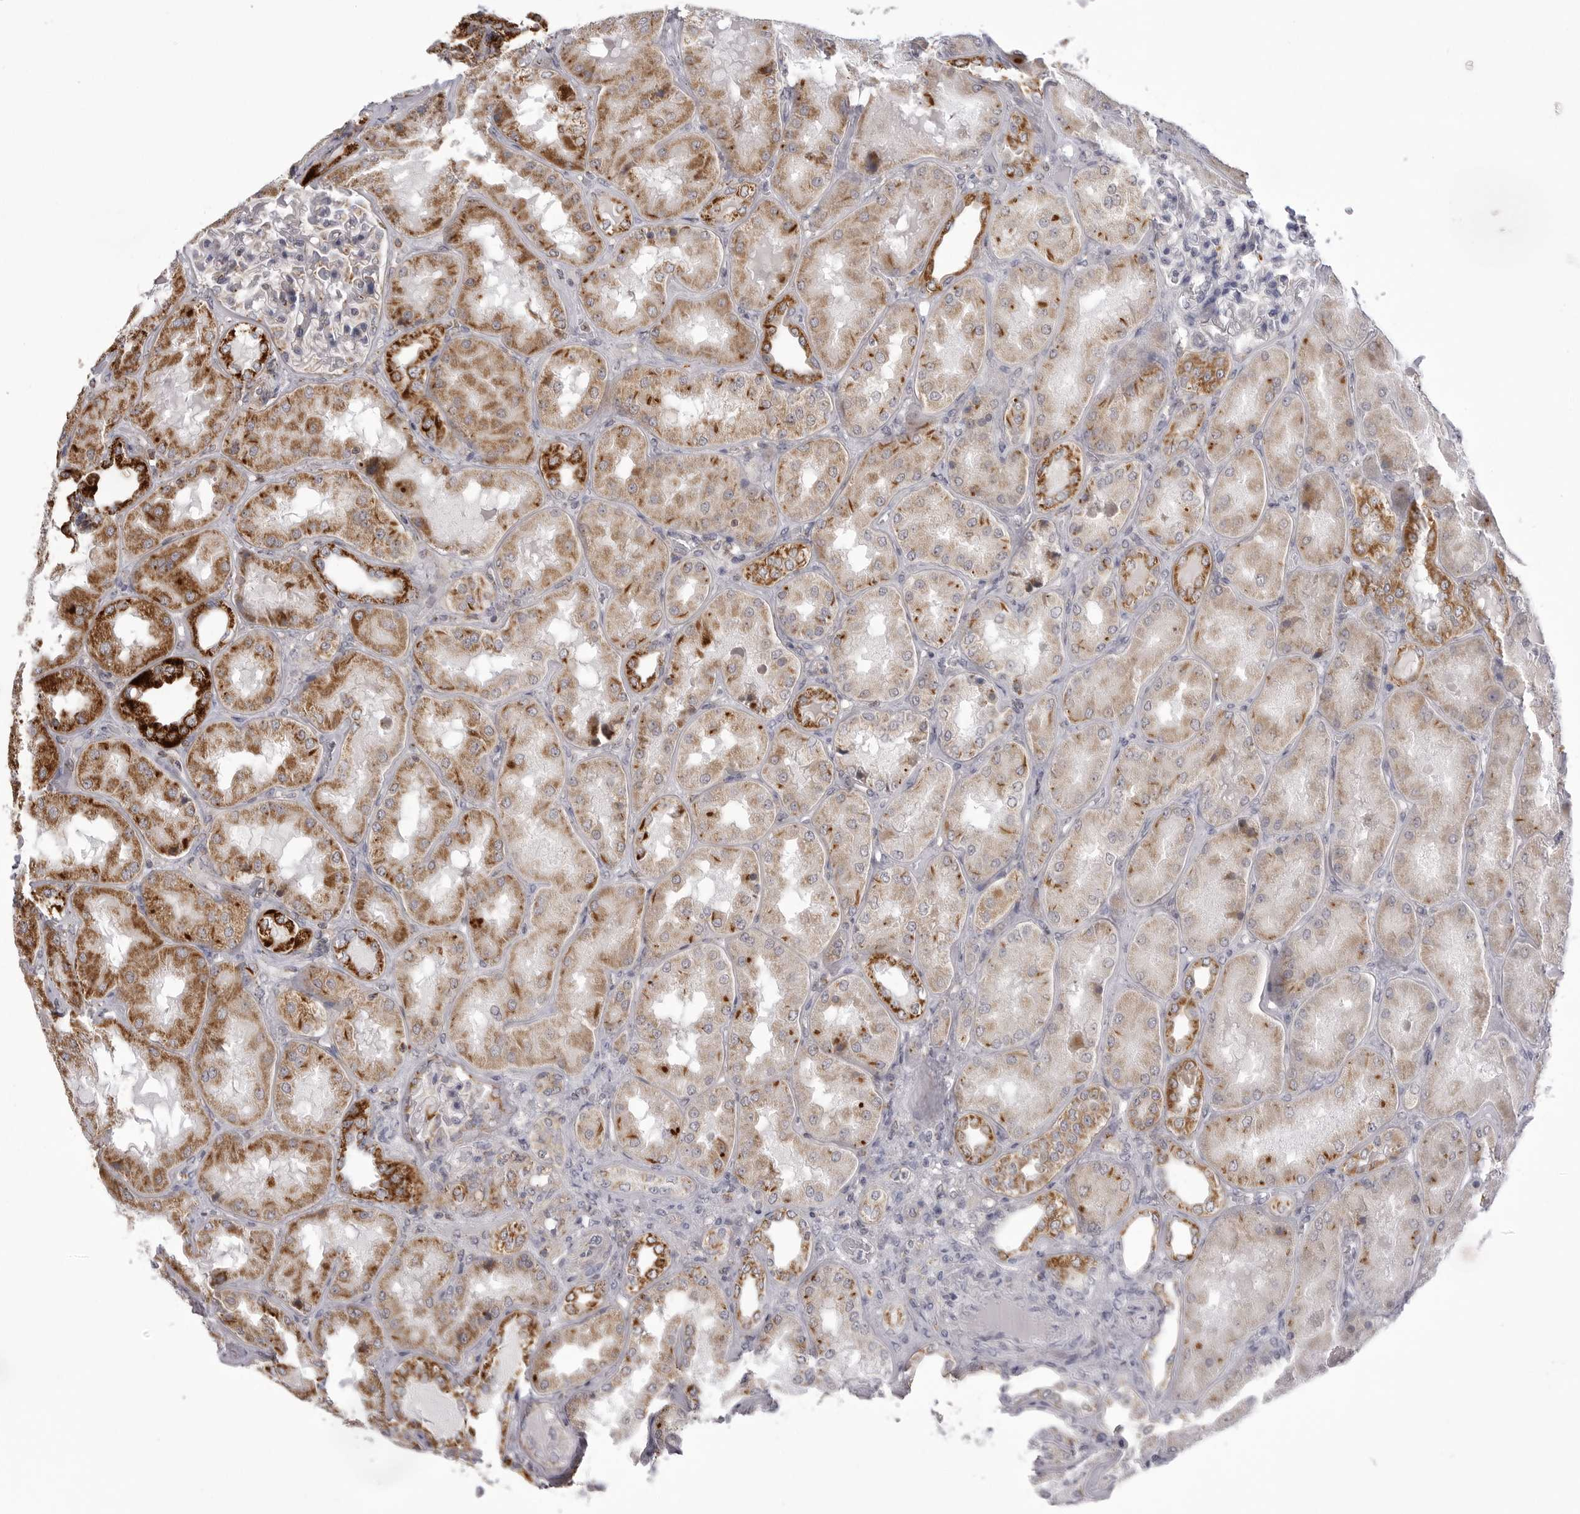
{"staining": {"intensity": "negative", "quantity": "none", "location": "none"}, "tissue": "kidney", "cell_type": "Cells in glomeruli", "image_type": "normal", "snomed": [{"axis": "morphology", "description": "Normal tissue, NOS"}, {"axis": "topography", "description": "Kidney"}], "caption": "The image reveals no staining of cells in glomeruli in unremarkable kidney. (DAB IHC, high magnification).", "gene": "TUFM", "patient": {"sex": "female", "age": 56}}